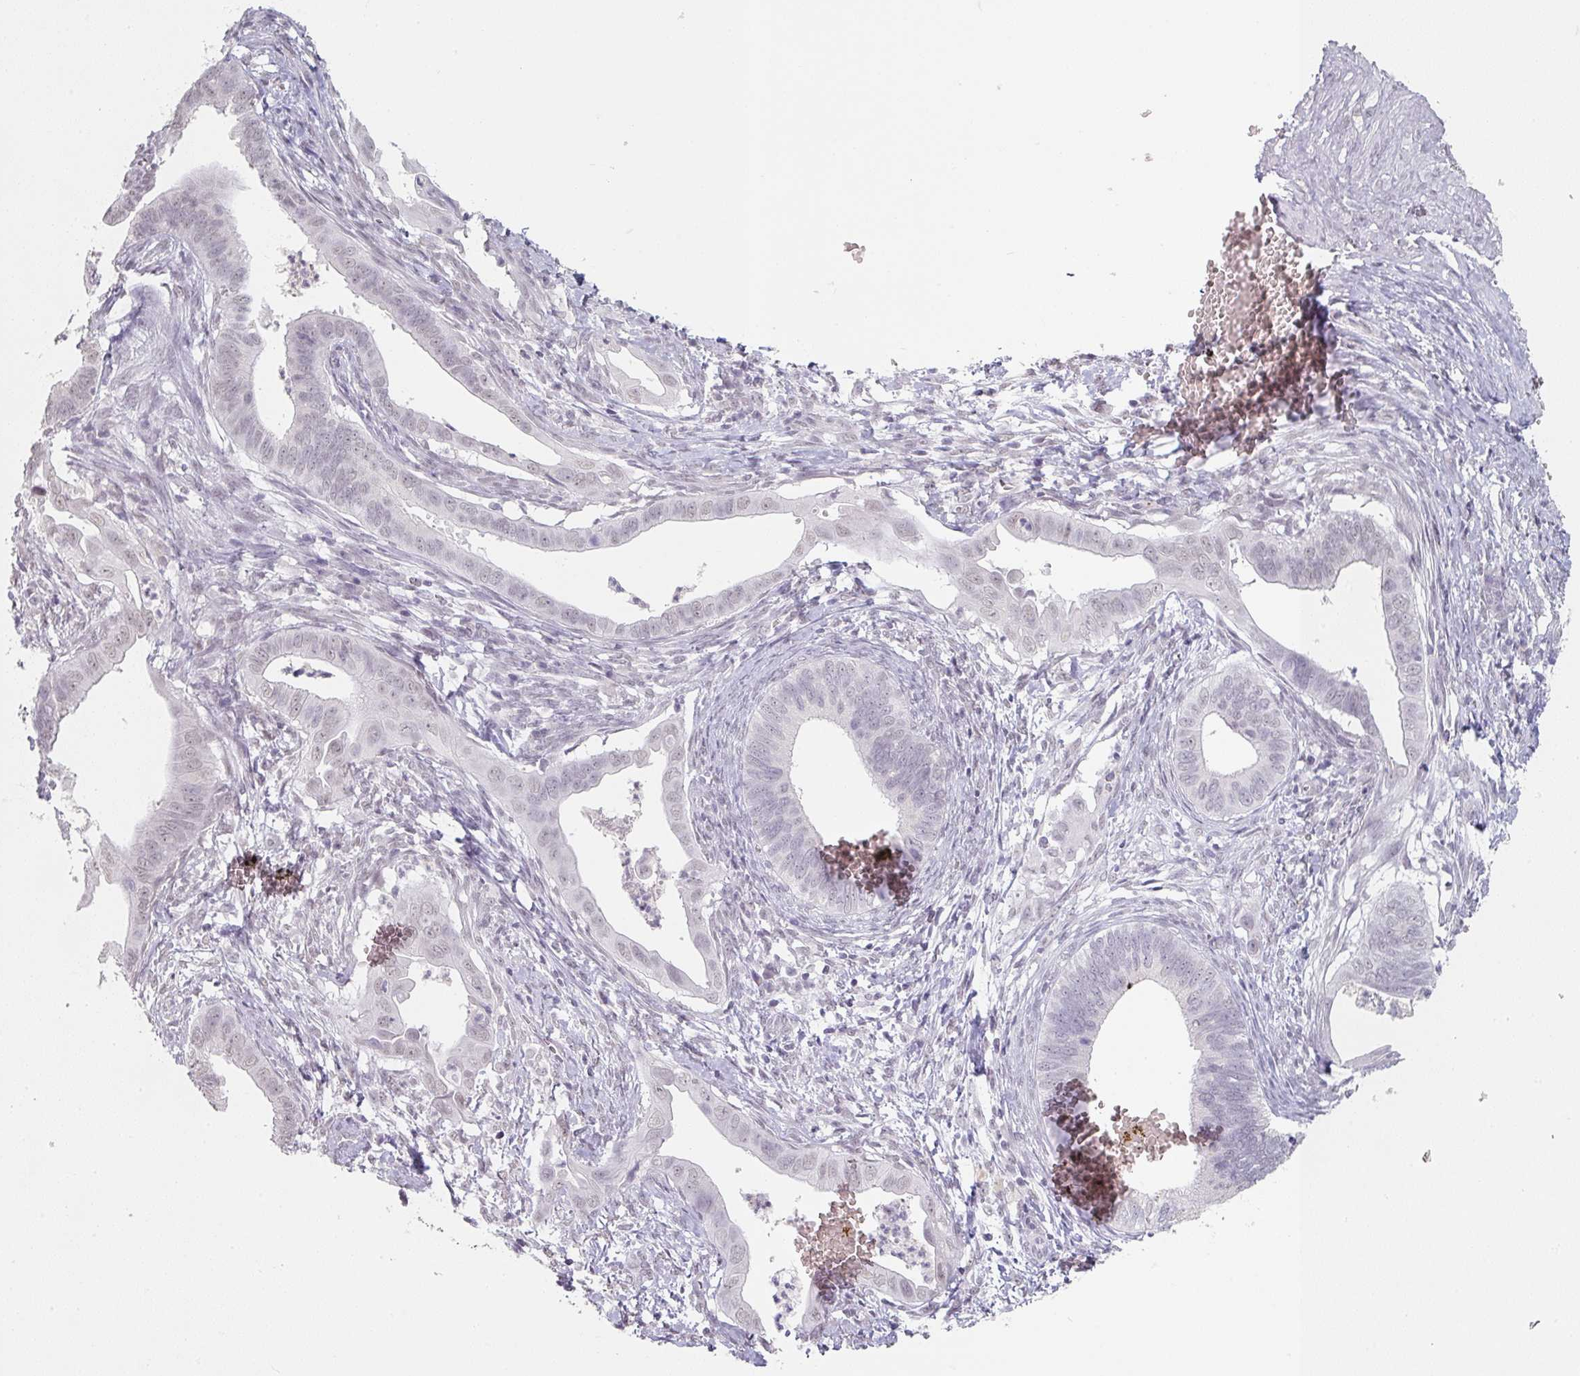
{"staining": {"intensity": "negative", "quantity": "none", "location": "none"}, "tissue": "cervical cancer", "cell_type": "Tumor cells", "image_type": "cancer", "snomed": [{"axis": "morphology", "description": "Adenocarcinoma, NOS"}, {"axis": "topography", "description": "Cervix"}], "caption": "Human cervical cancer stained for a protein using immunohistochemistry (IHC) reveals no expression in tumor cells.", "gene": "SPRR1A", "patient": {"sex": "female", "age": 42}}